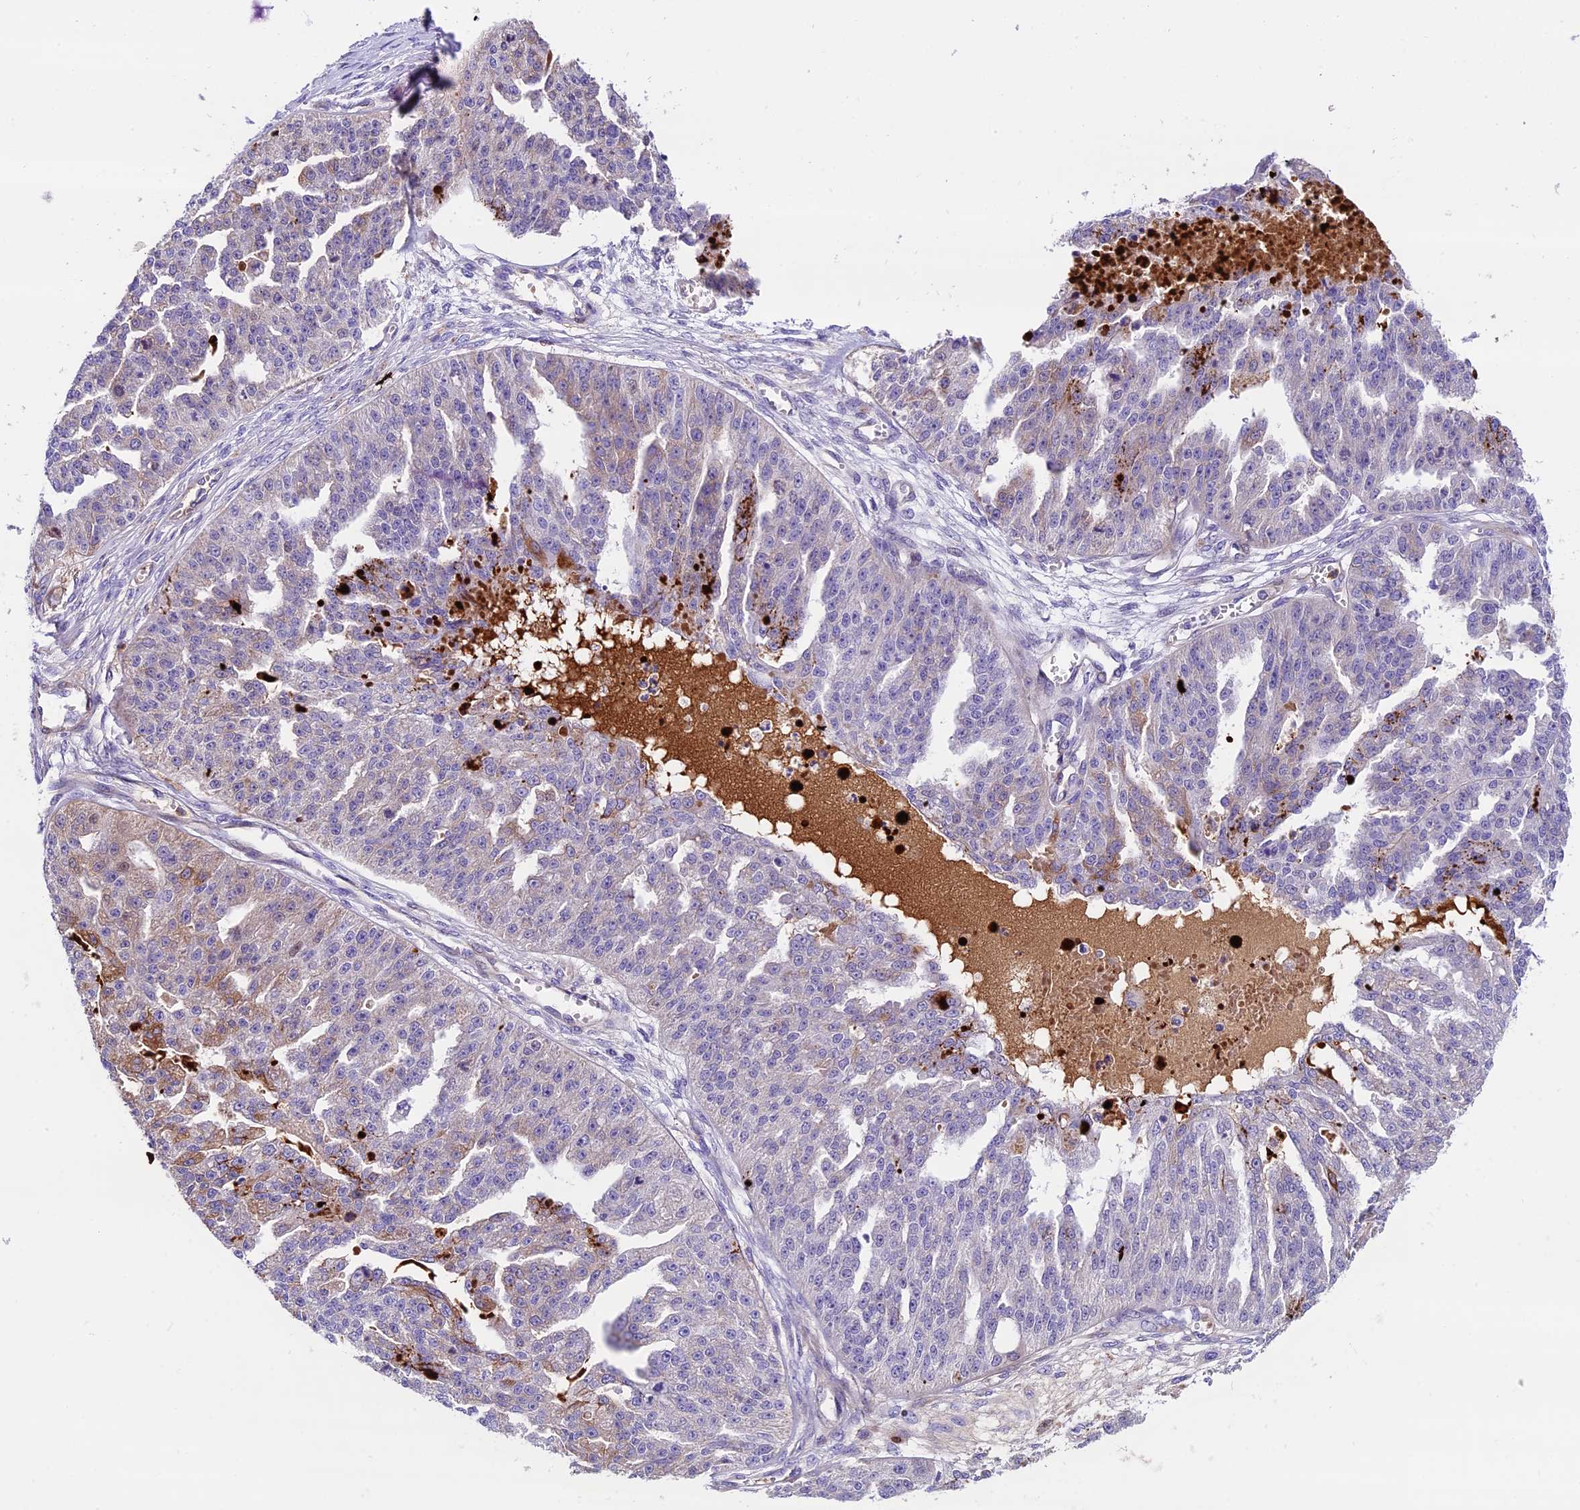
{"staining": {"intensity": "moderate", "quantity": "<25%", "location": "cytoplasmic/membranous"}, "tissue": "ovarian cancer", "cell_type": "Tumor cells", "image_type": "cancer", "snomed": [{"axis": "morphology", "description": "Cystadenocarcinoma, serous, NOS"}, {"axis": "topography", "description": "Ovary"}], "caption": "There is low levels of moderate cytoplasmic/membranous positivity in tumor cells of ovarian cancer (serous cystadenocarcinoma), as demonstrated by immunohistochemical staining (brown color).", "gene": "MAP3K7CL", "patient": {"sex": "female", "age": 58}}